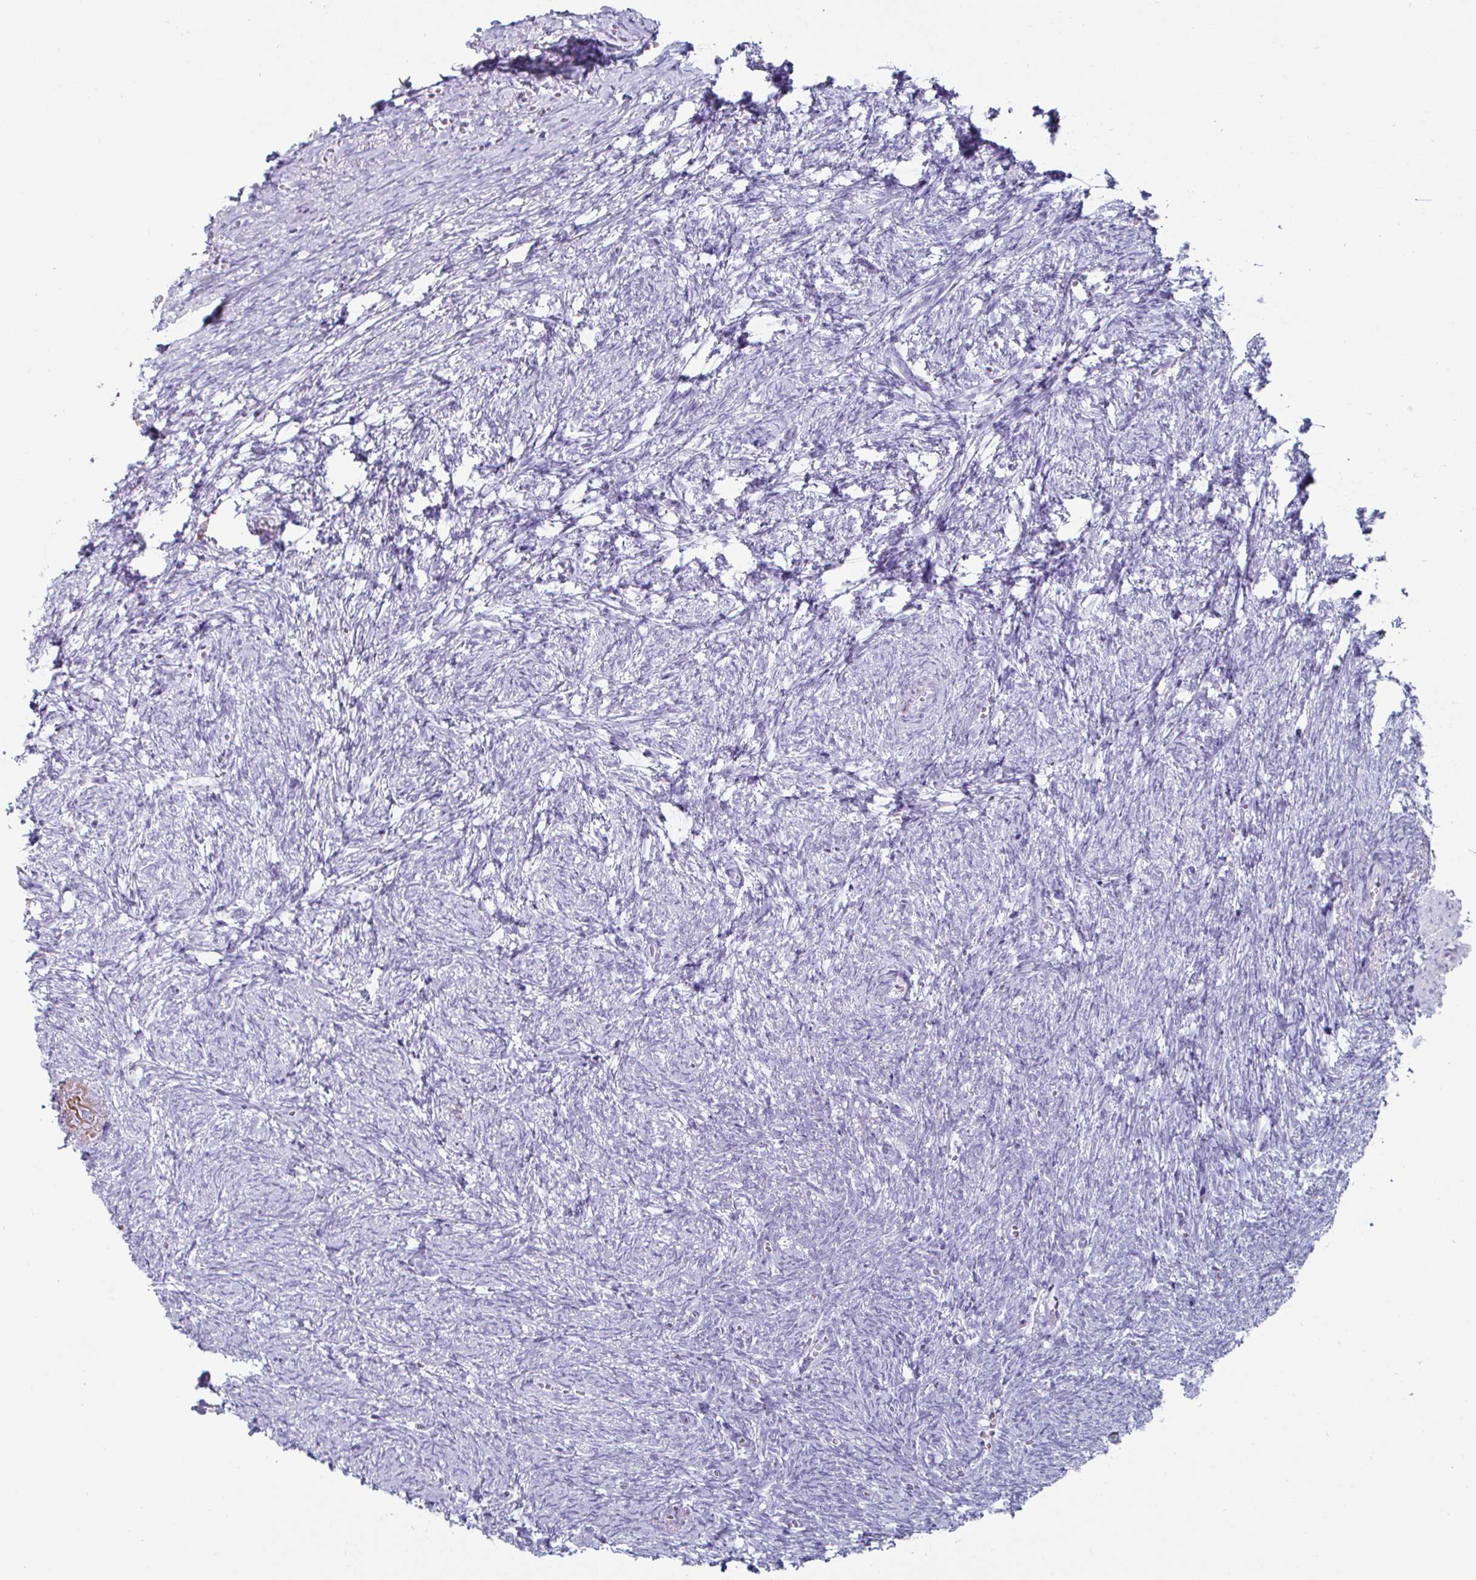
{"staining": {"intensity": "negative", "quantity": "none", "location": "none"}, "tissue": "ovary", "cell_type": "Follicle cells", "image_type": "normal", "snomed": [{"axis": "morphology", "description": "Normal tissue, NOS"}, {"axis": "topography", "description": "Ovary"}], "caption": "Follicle cells show no significant staining in benign ovary.", "gene": "CREG2", "patient": {"sex": "female", "age": 41}}